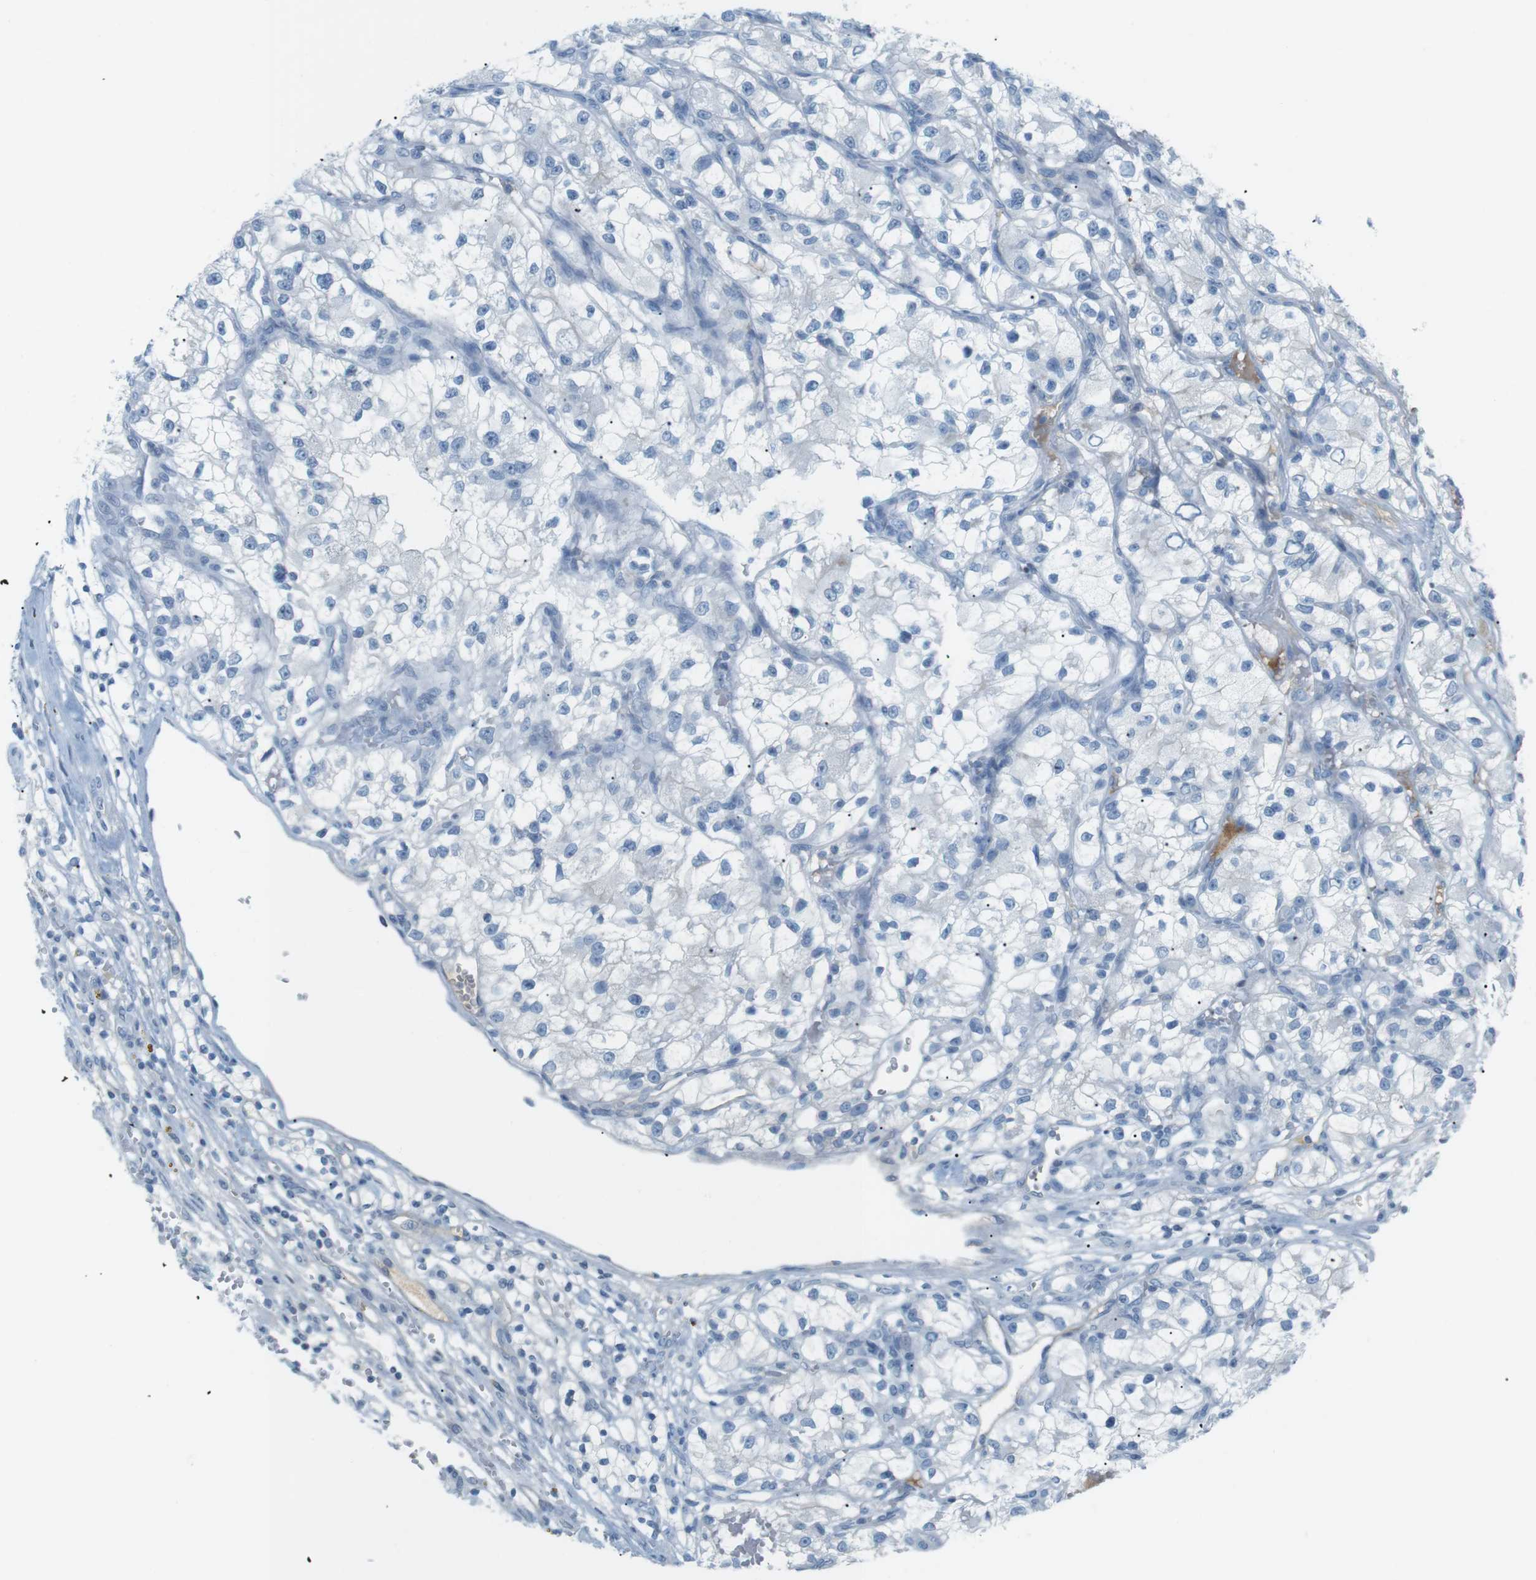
{"staining": {"intensity": "negative", "quantity": "none", "location": "none"}, "tissue": "renal cancer", "cell_type": "Tumor cells", "image_type": "cancer", "snomed": [{"axis": "morphology", "description": "Adenocarcinoma, NOS"}, {"axis": "topography", "description": "Kidney"}], "caption": "Tumor cells are negative for protein expression in human renal adenocarcinoma.", "gene": "AZGP1", "patient": {"sex": "female", "age": 57}}